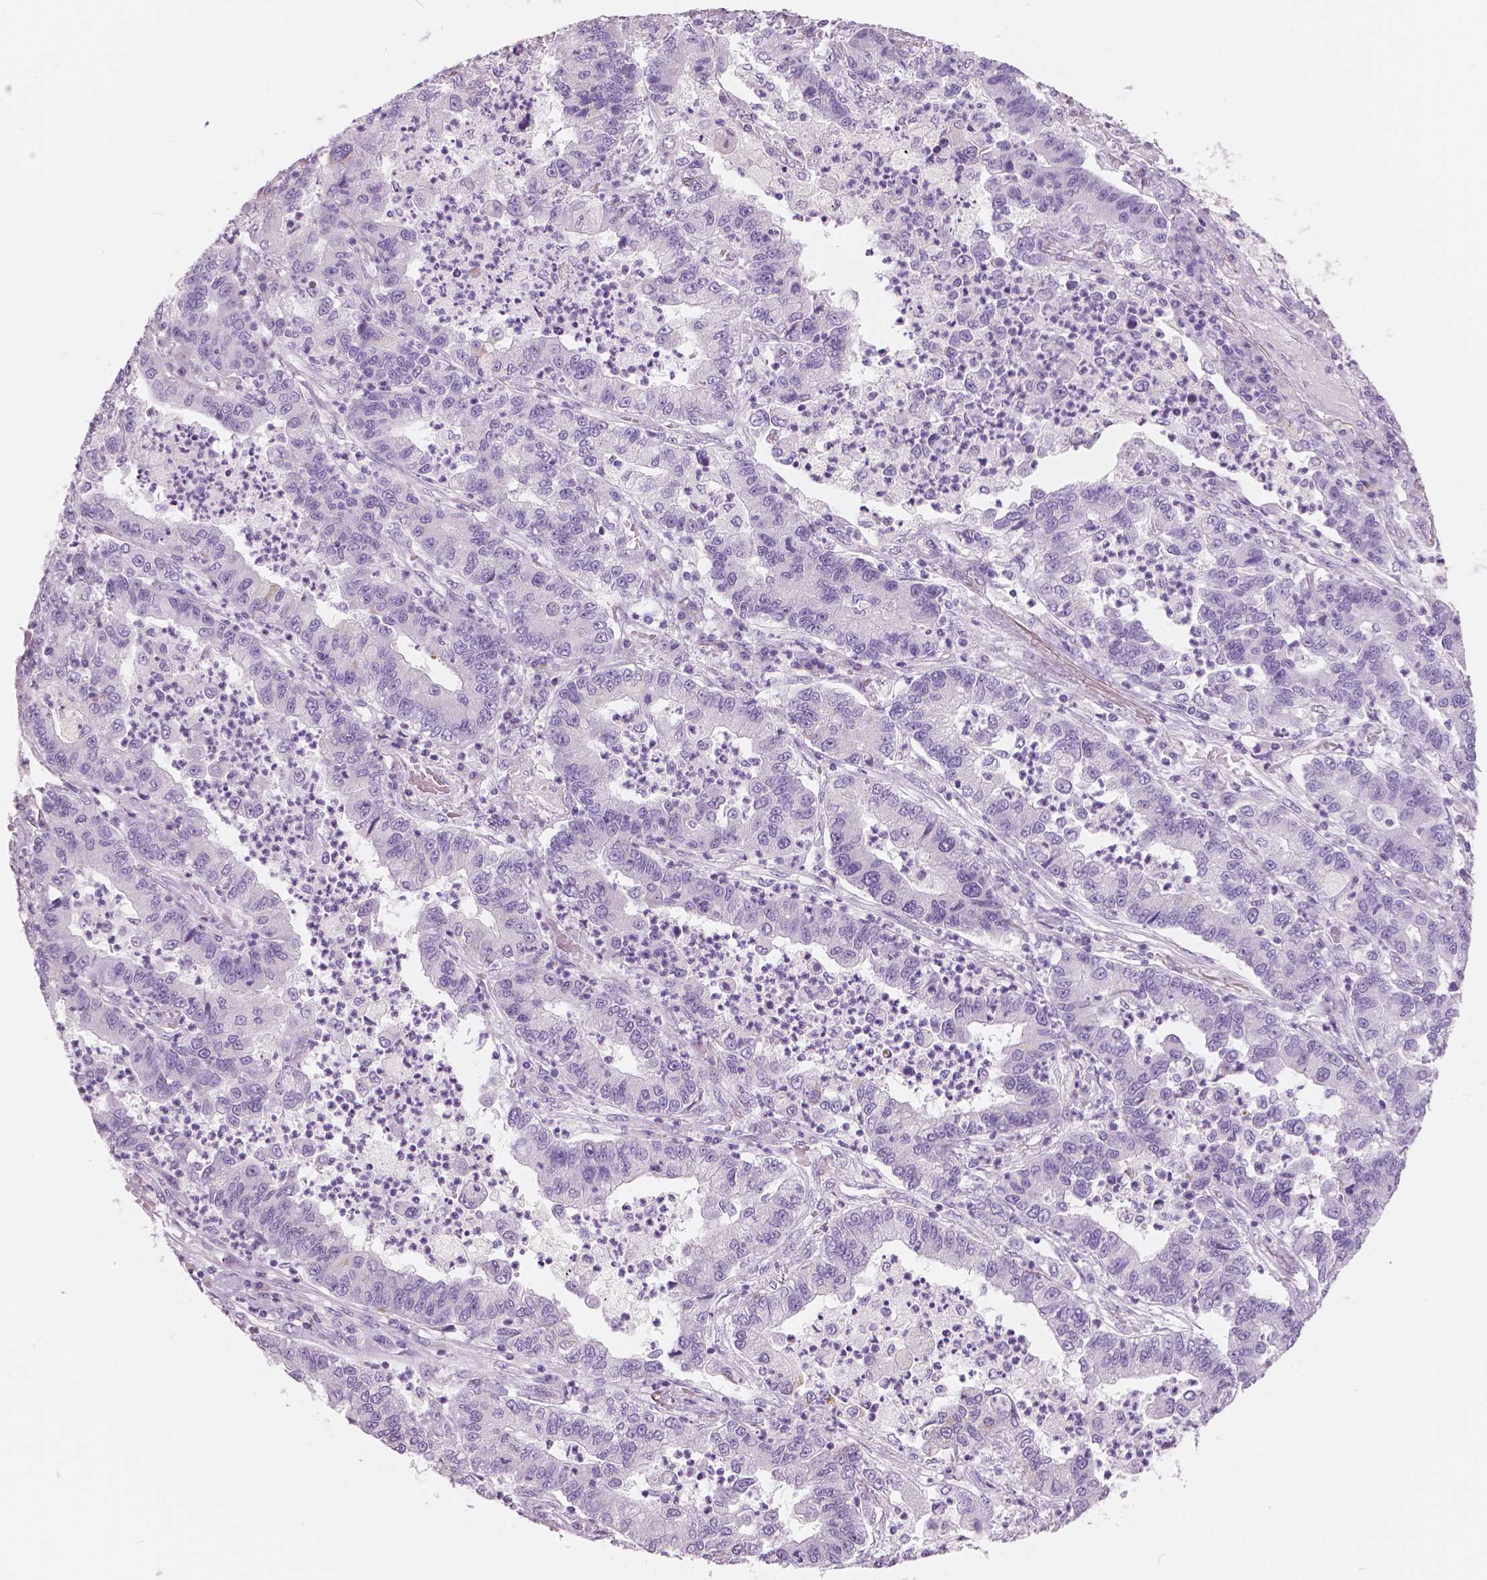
{"staining": {"intensity": "negative", "quantity": "none", "location": "none"}, "tissue": "lung cancer", "cell_type": "Tumor cells", "image_type": "cancer", "snomed": [{"axis": "morphology", "description": "Adenocarcinoma, NOS"}, {"axis": "topography", "description": "Lung"}], "caption": "Tumor cells are negative for brown protein staining in lung cancer.", "gene": "A4GNT", "patient": {"sex": "female", "age": 57}}